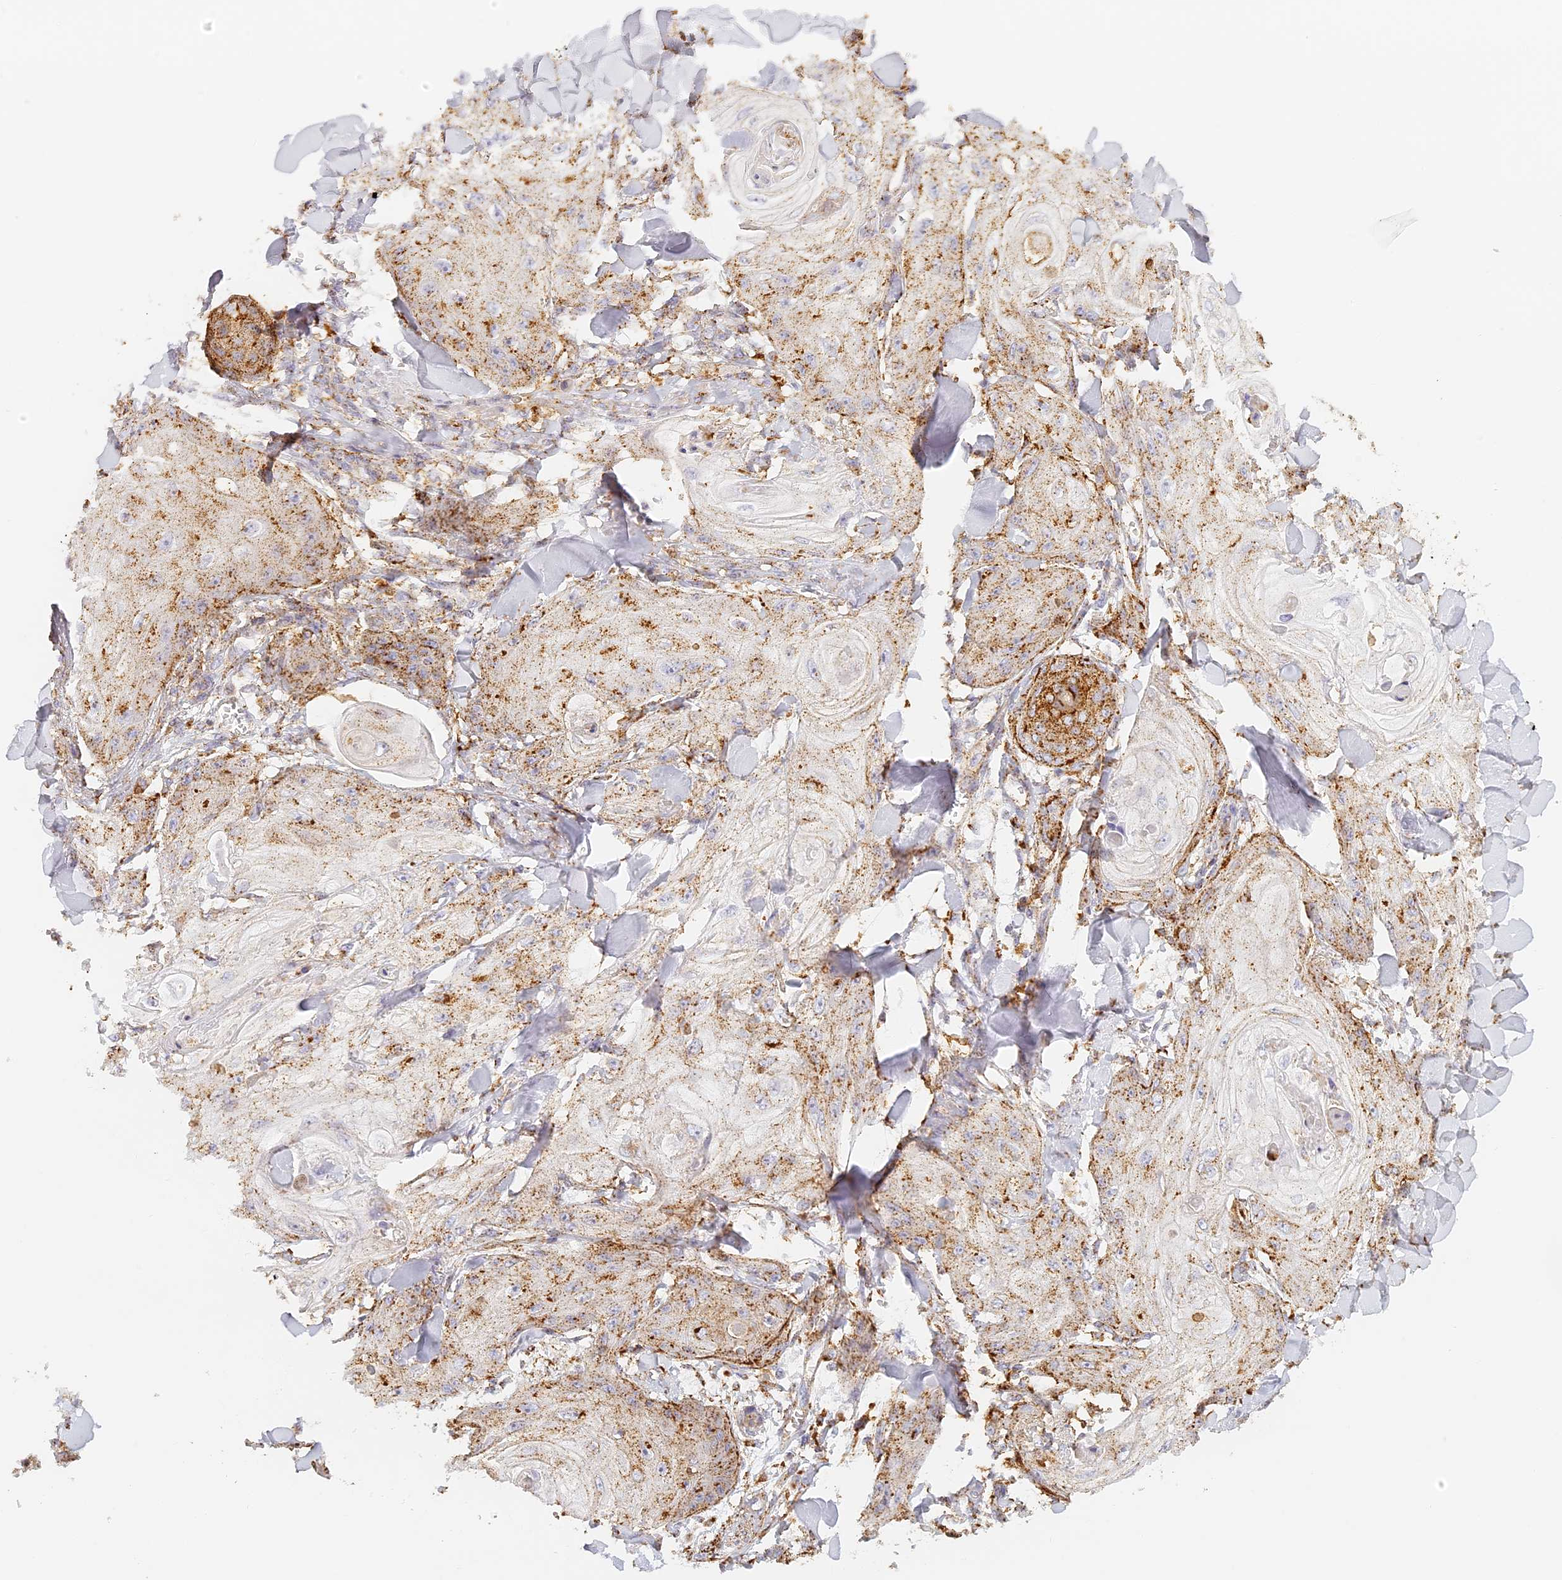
{"staining": {"intensity": "moderate", "quantity": ">75%", "location": "cytoplasmic/membranous"}, "tissue": "skin cancer", "cell_type": "Tumor cells", "image_type": "cancer", "snomed": [{"axis": "morphology", "description": "Squamous cell carcinoma, NOS"}, {"axis": "topography", "description": "Skin"}], "caption": "Protein staining exhibits moderate cytoplasmic/membranous staining in approximately >75% of tumor cells in skin squamous cell carcinoma.", "gene": "LAMP2", "patient": {"sex": "male", "age": 74}}